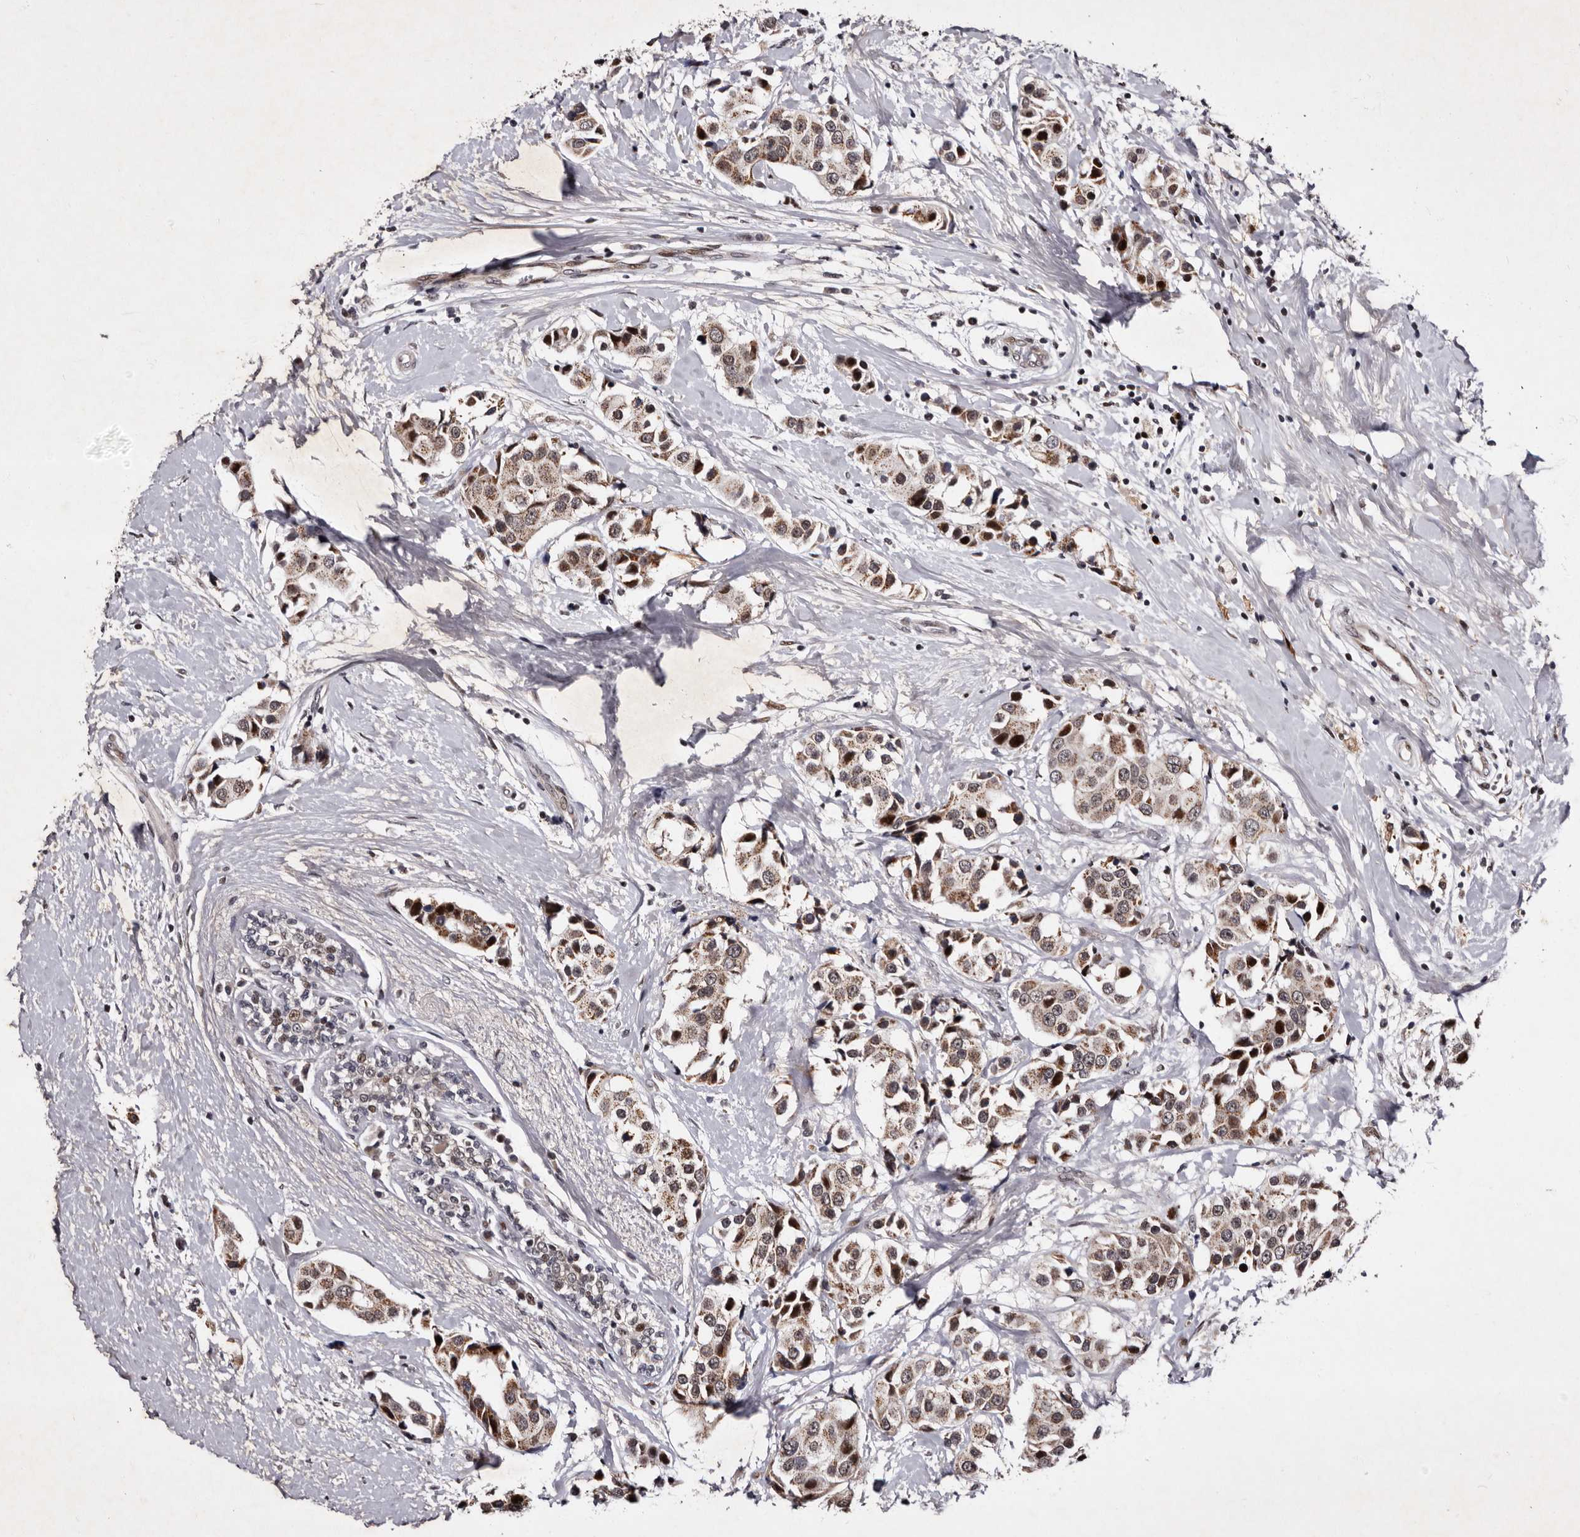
{"staining": {"intensity": "moderate", "quantity": ">75%", "location": "cytoplasmic/membranous,nuclear"}, "tissue": "breast cancer", "cell_type": "Tumor cells", "image_type": "cancer", "snomed": [{"axis": "morphology", "description": "Normal tissue, NOS"}, {"axis": "morphology", "description": "Duct carcinoma"}, {"axis": "topography", "description": "Breast"}], "caption": "Protein expression by immunohistochemistry reveals moderate cytoplasmic/membranous and nuclear positivity in approximately >75% of tumor cells in breast intraductal carcinoma. The staining was performed using DAB to visualize the protein expression in brown, while the nuclei were stained in blue with hematoxylin (Magnification: 20x).", "gene": "TNKS", "patient": {"sex": "female", "age": 39}}